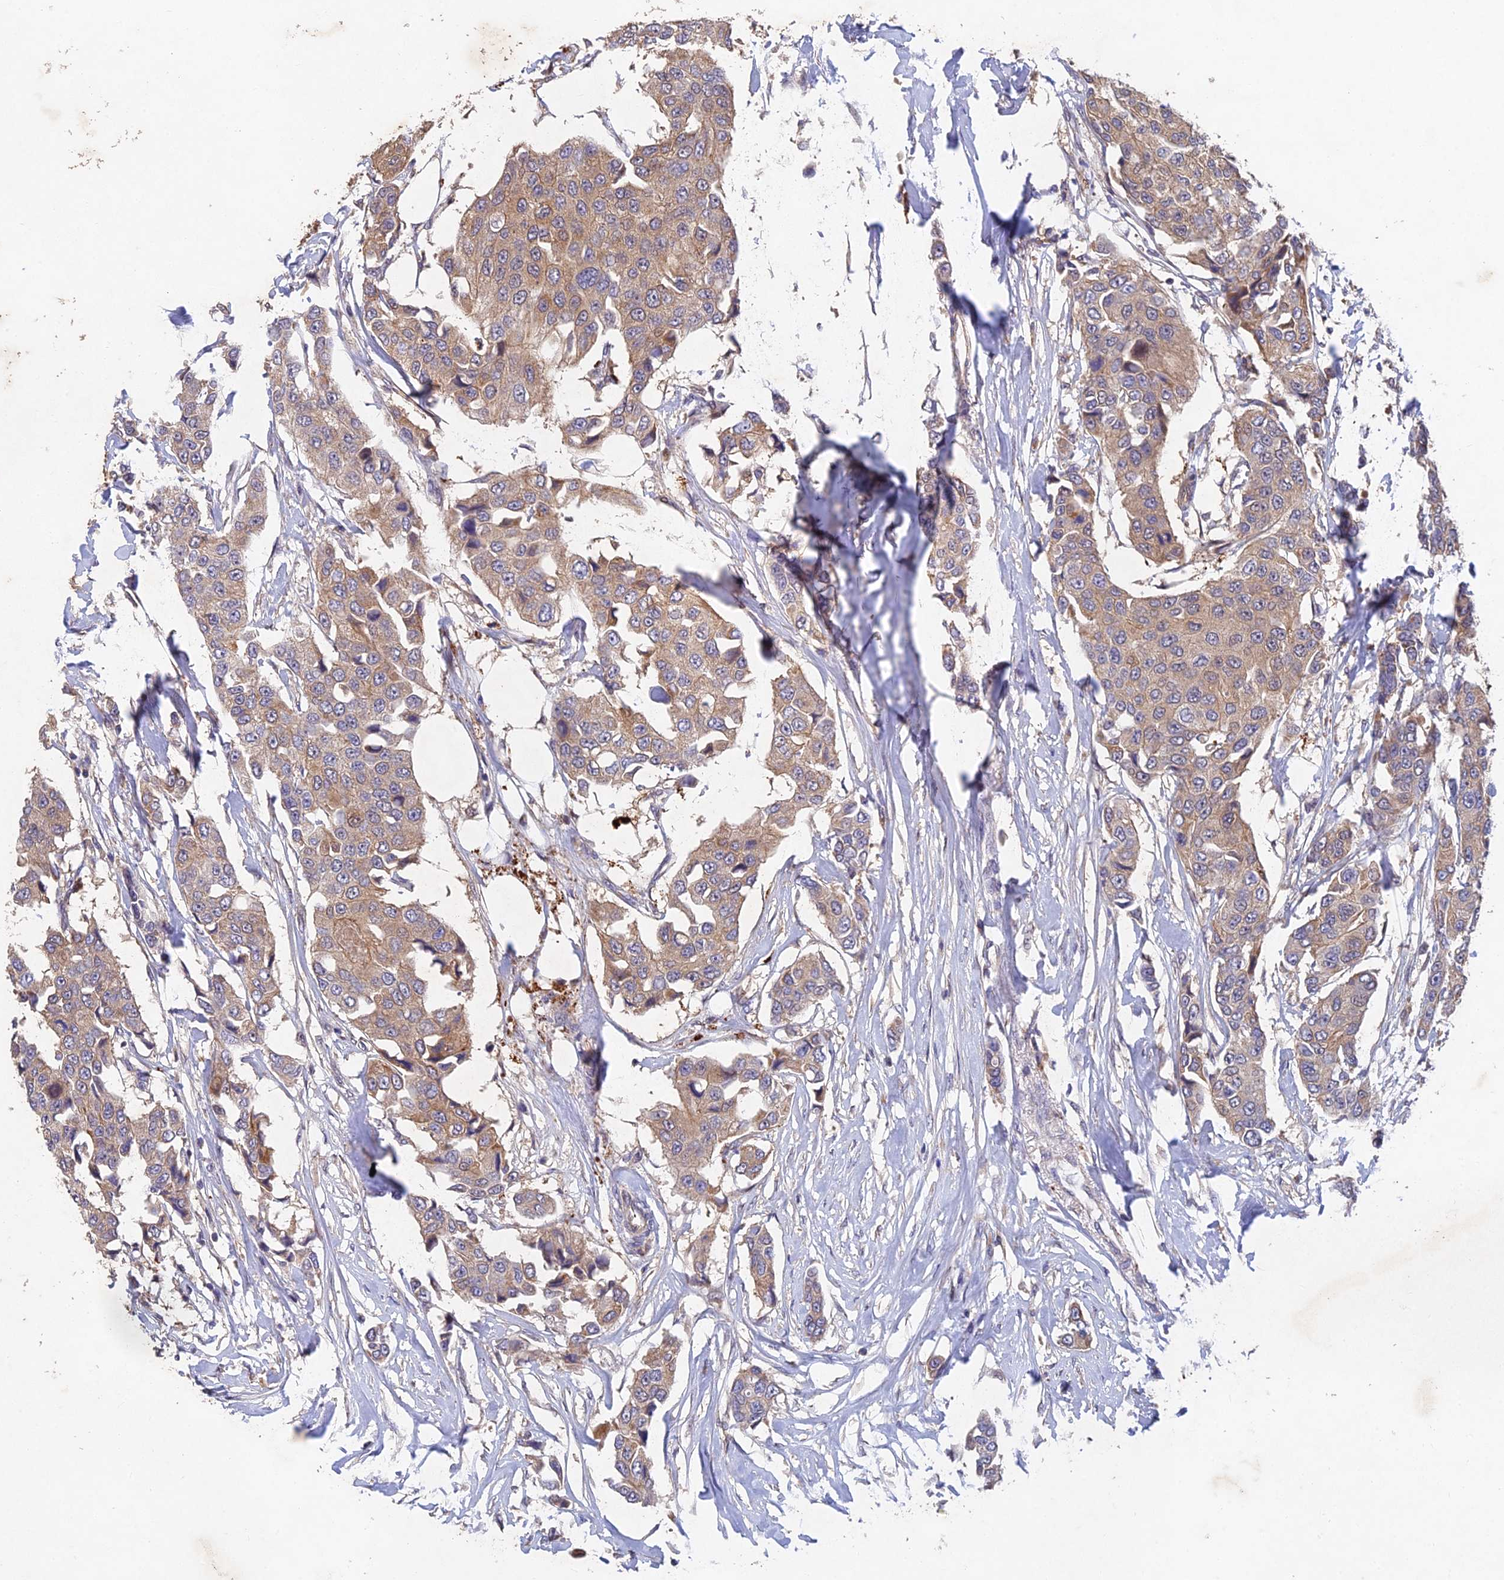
{"staining": {"intensity": "weak", "quantity": "25%-75%", "location": "cytoplasmic/membranous"}, "tissue": "breast cancer", "cell_type": "Tumor cells", "image_type": "cancer", "snomed": [{"axis": "morphology", "description": "Duct carcinoma"}, {"axis": "topography", "description": "Breast"}], "caption": "Immunohistochemistry of intraductal carcinoma (breast) reveals low levels of weak cytoplasmic/membranous staining in about 25%-75% of tumor cells. (Brightfield microscopy of DAB IHC at high magnification).", "gene": "NSMCE1", "patient": {"sex": "female", "age": 80}}